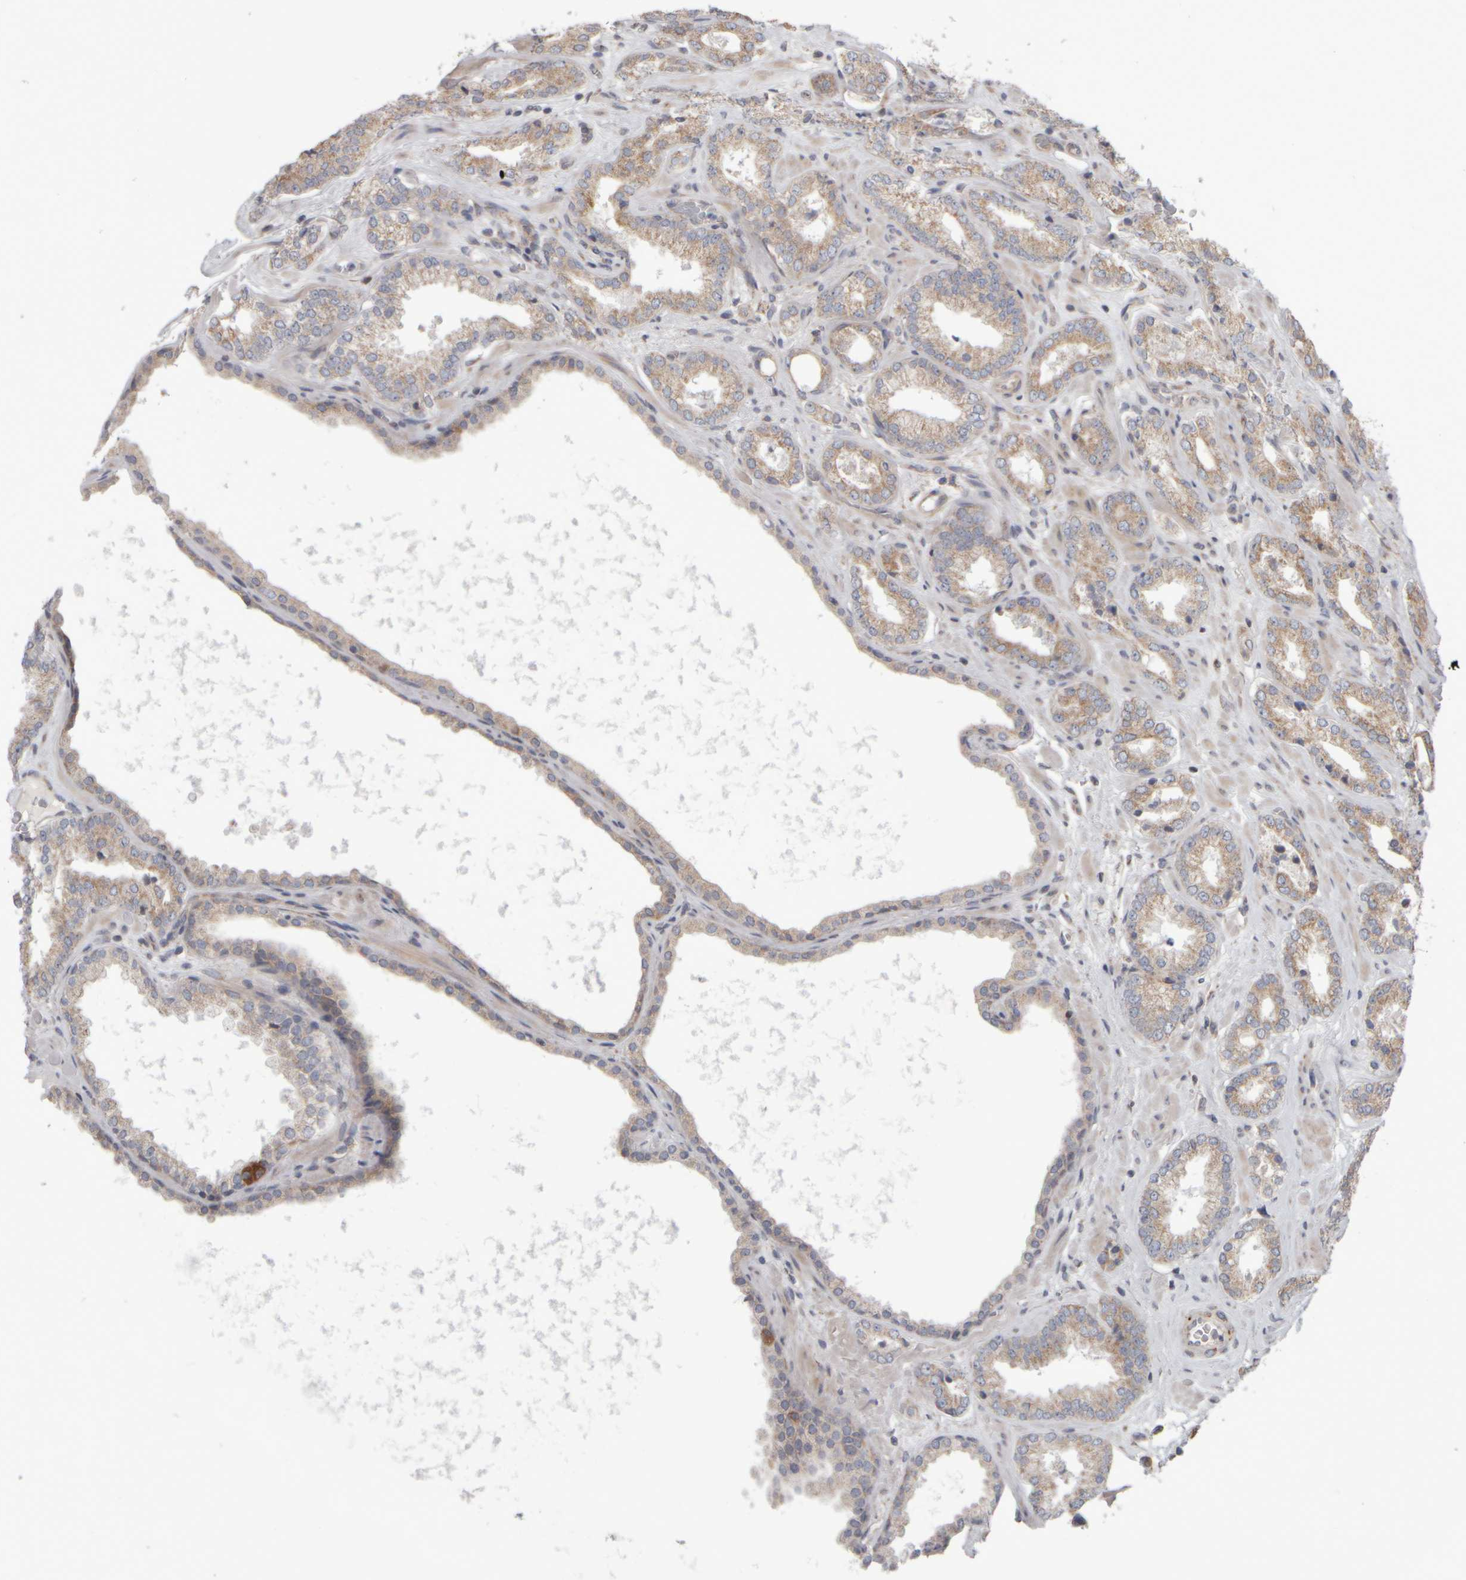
{"staining": {"intensity": "weak", "quantity": ">75%", "location": "cytoplasmic/membranous"}, "tissue": "prostate cancer", "cell_type": "Tumor cells", "image_type": "cancer", "snomed": [{"axis": "morphology", "description": "Adenocarcinoma, Low grade"}, {"axis": "topography", "description": "Prostate"}], "caption": "Immunohistochemistry (IHC) micrograph of neoplastic tissue: prostate low-grade adenocarcinoma stained using immunohistochemistry shows low levels of weak protein expression localized specifically in the cytoplasmic/membranous of tumor cells, appearing as a cytoplasmic/membranous brown color.", "gene": "SCO1", "patient": {"sex": "male", "age": 62}}